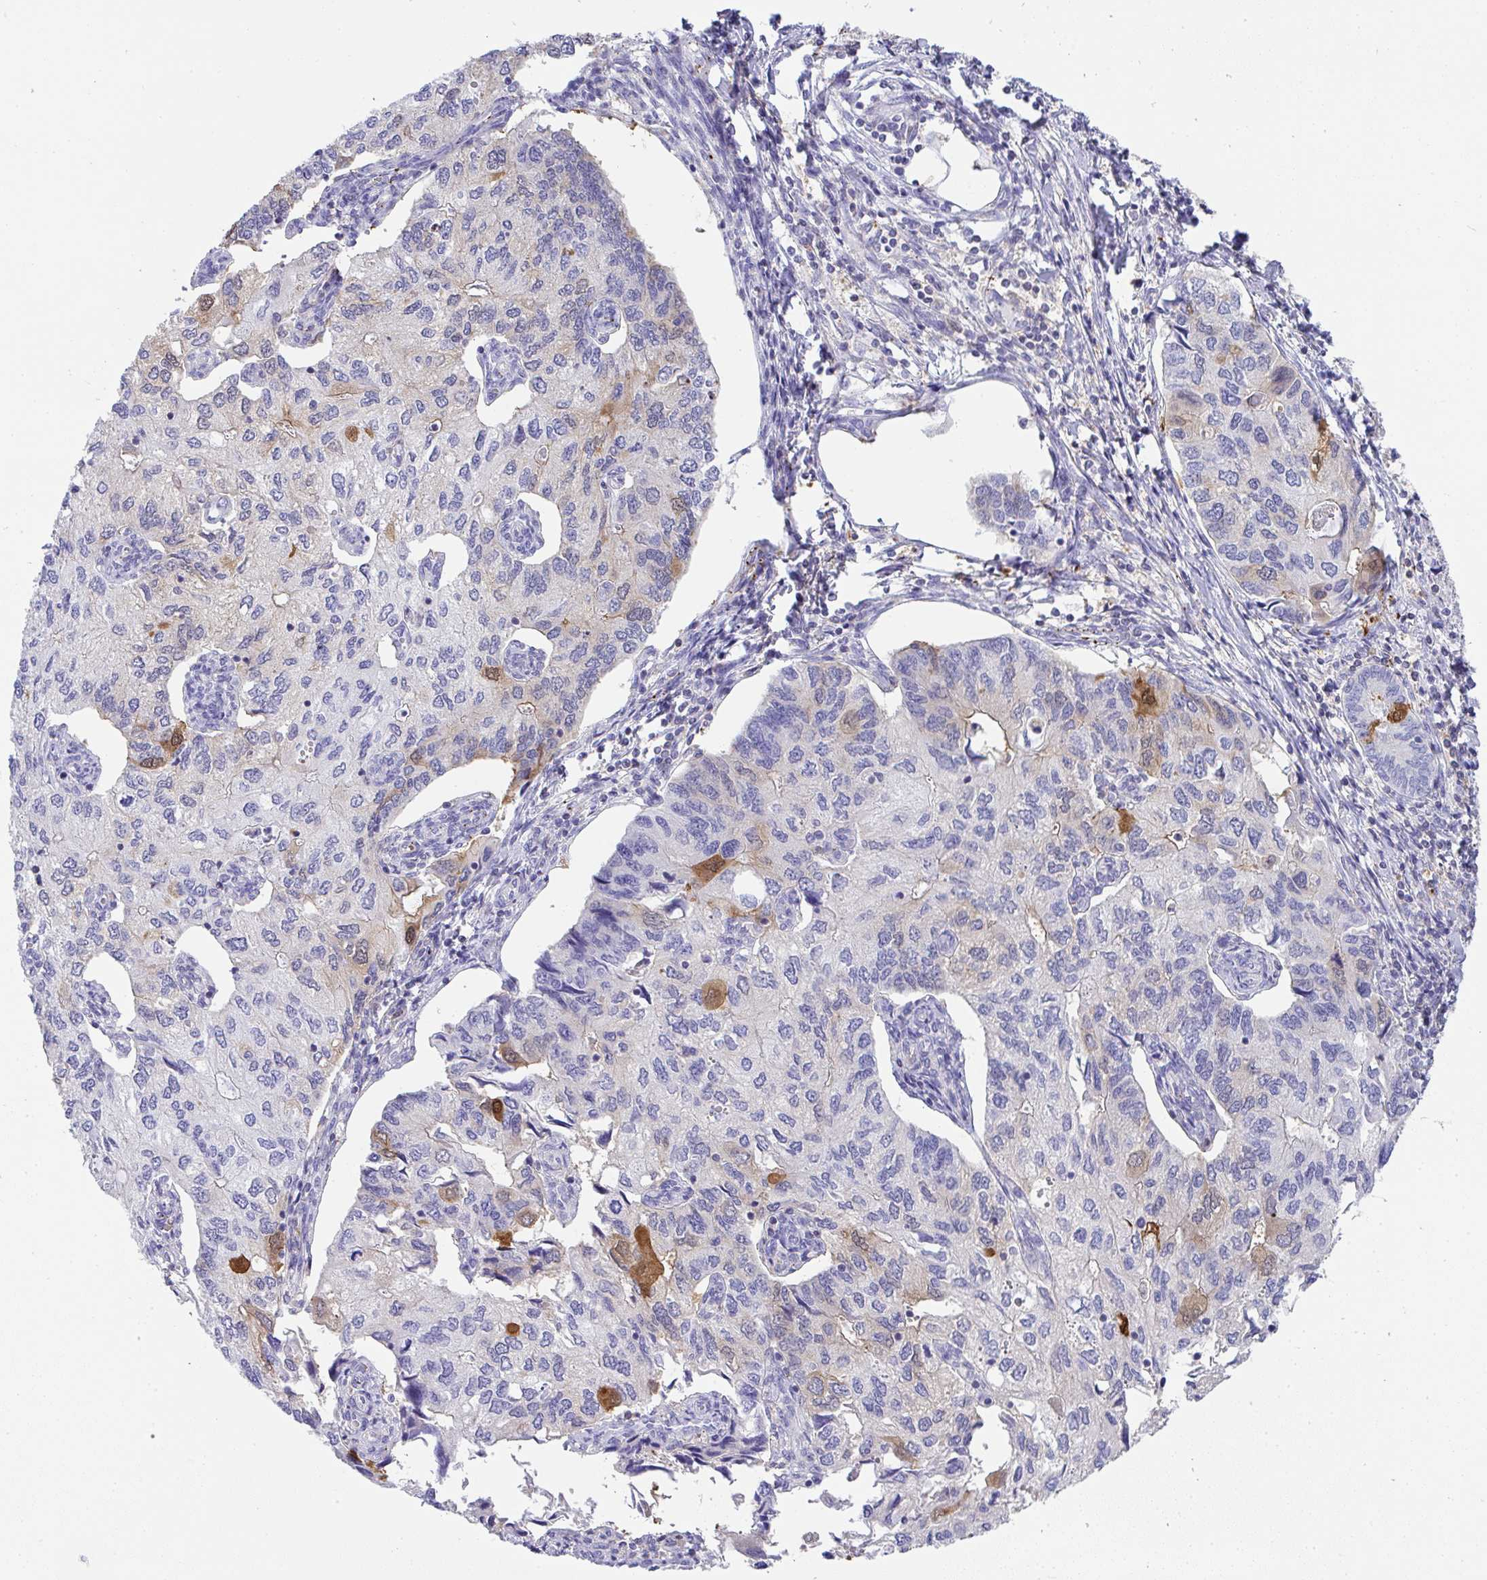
{"staining": {"intensity": "moderate", "quantity": "<25%", "location": "cytoplasmic/membranous,nuclear"}, "tissue": "endometrial cancer", "cell_type": "Tumor cells", "image_type": "cancer", "snomed": [{"axis": "morphology", "description": "Carcinoma, NOS"}, {"axis": "topography", "description": "Uterus"}], "caption": "The immunohistochemical stain highlights moderate cytoplasmic/membranous and nuclear positivity in tumor cells of endometrial cancer tissue.", "gene": "TNFAIP8", "patient": {"sex": "female", "age": 76}}